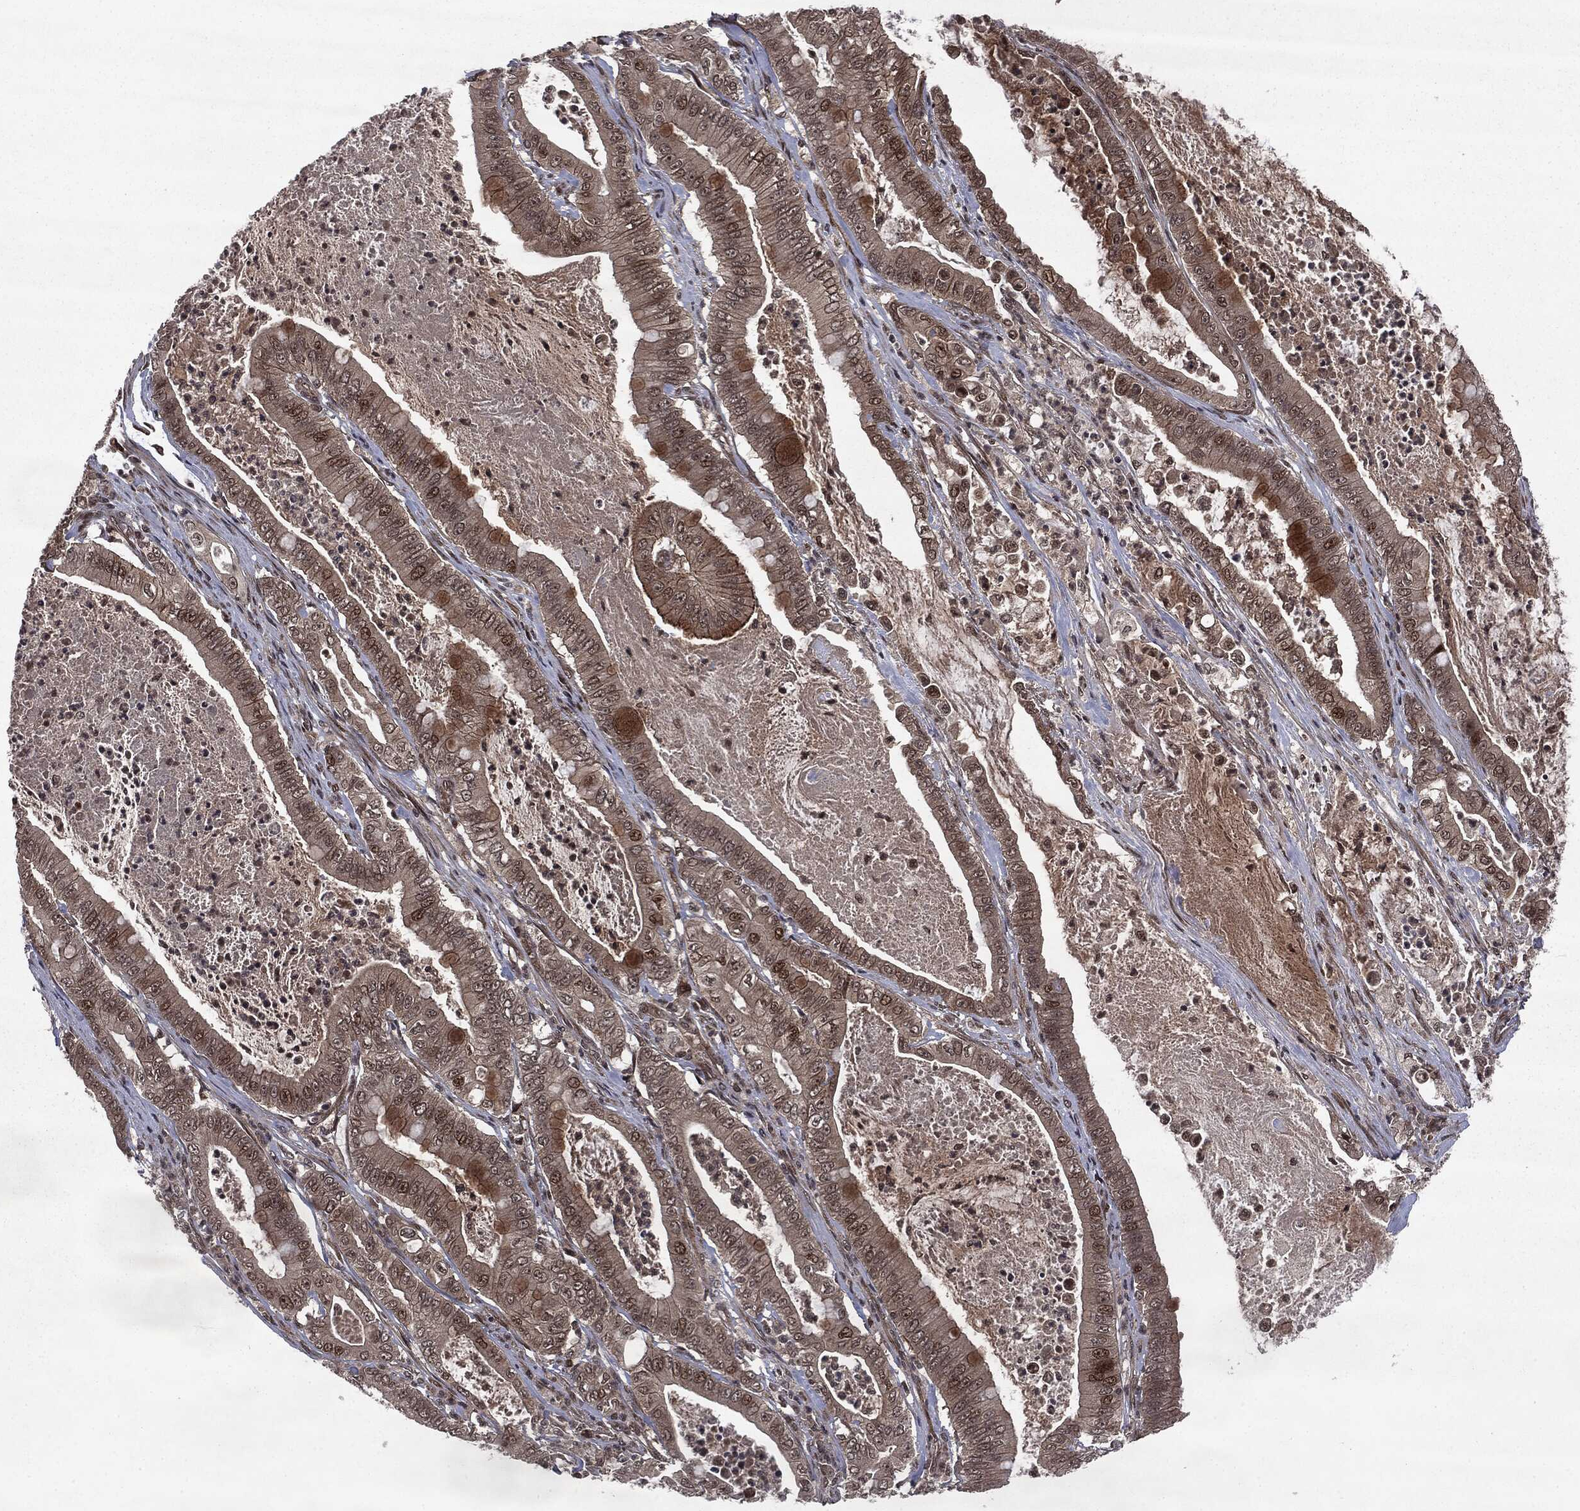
{"staining": {"intensity": "moderate", "quantity": "25%-75%", "location": "cytoplasmic/membranous,nuclear"}, "tissue": "pancreatic cancer", "cell_type": "Tumor cells", "image_type": "cancer", "snomed": [{"axis": "morphology", "description": "Adenocarcinoma, NOS"}, {"axis": "topography", "description": "Pancreas"}], "caption": "Adenocarcinoma (pancreatic) stained for a protein reveals moderate cytoplasmic/membranous and nuclear positivity in tumor cells.", "gene": "STAU2", "patient": {"sex": "male", "age": 71}}